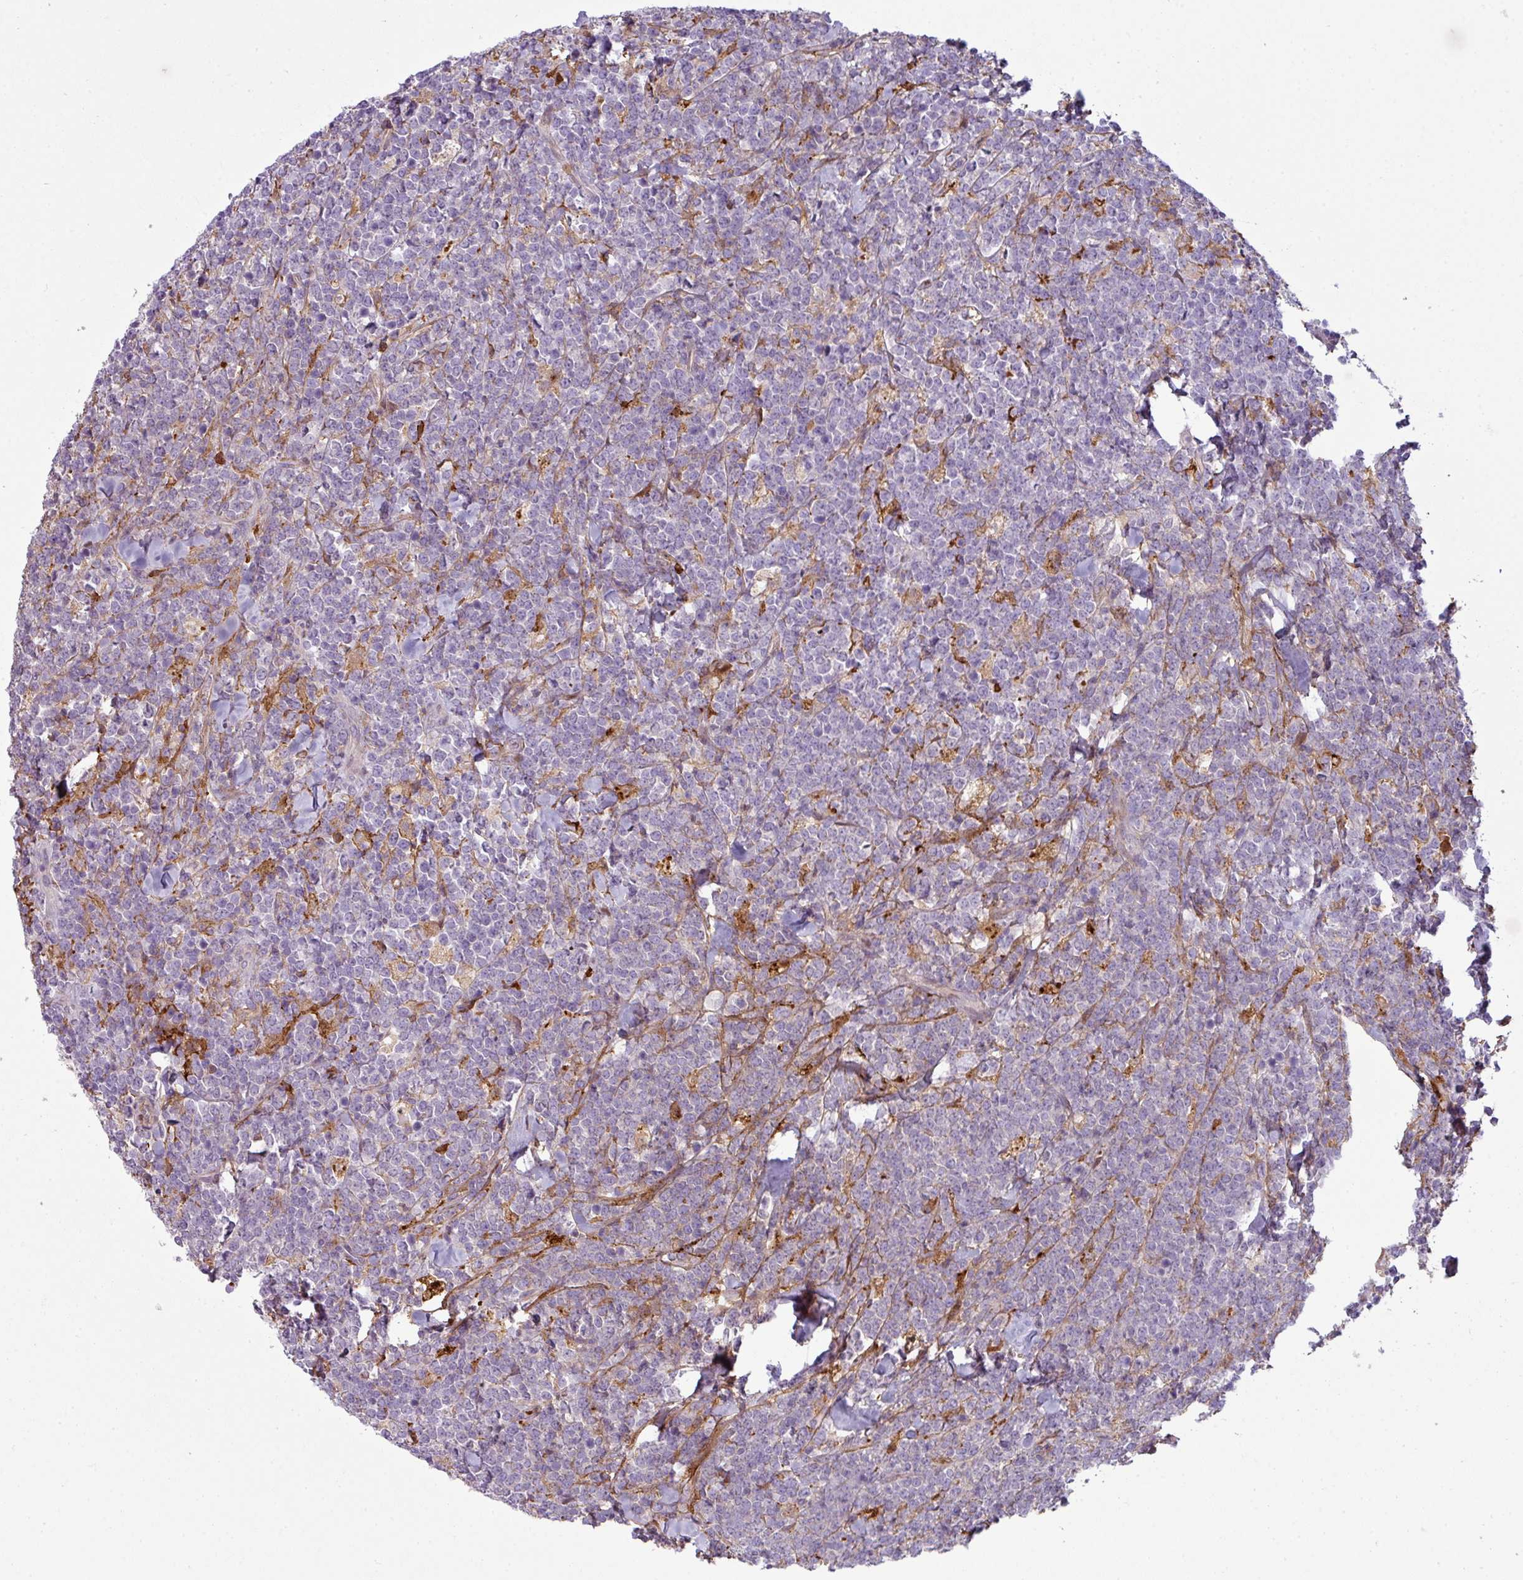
{"staining": {"intensity": "negative", "quantity": "none", "location": "none"}, "tissue": "lymphoma", "cell_type": "Tumor cells", "image_type": "cancer", "snomed": [{"axis": "morphology", "description": "Malignant lymphoma, non-Hodgkin's type, High grade"}, {"axis": "topography", "description": "Small intestine"}, {"axis": "topography", "description": "Colon"}], "caption": "Protein analysis of high-grade malignant lymphoma, non-Hodgkin's type demonstrates no significant staining in tumor cells.", "gene": "COL8A1", "patient": {"sex": "male", "age": 8}}